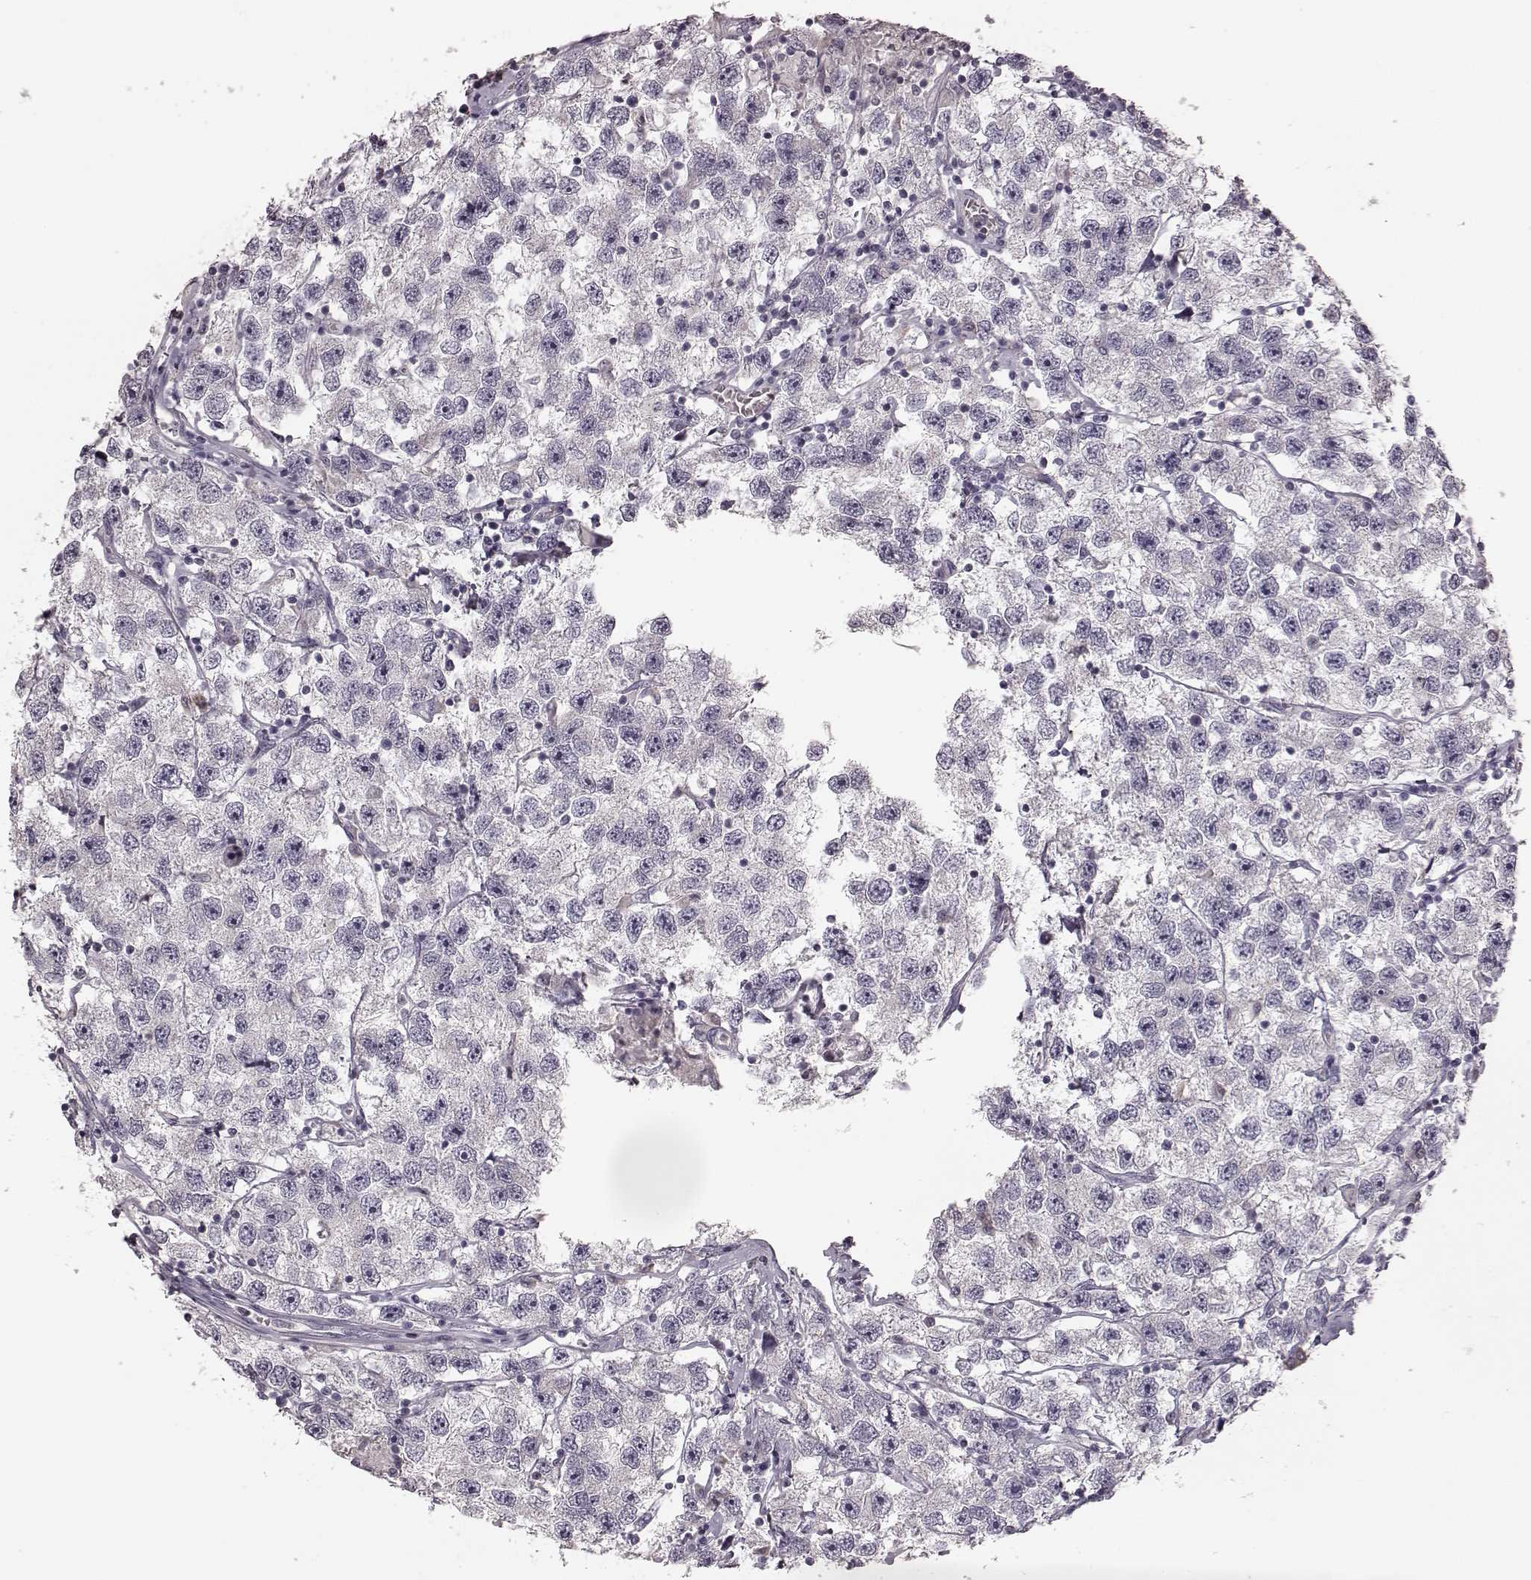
{"staining": {"intensity": "negative", "quantity": "none", "location": "none"}, "tissue": "testis cancer", "cell_type": "Tumor cells", "image_type": "cancer", "snomed": [{"axis": "morphology", "description": "Seminoma, NOS"}, {"axis": "topography", "description": "Testis"}], "caption": "Image shows no significant protein expression in tumor cells of seminoma (testis).", "gene": "MIA", "patient": {"sex": "male", "age": 26}}